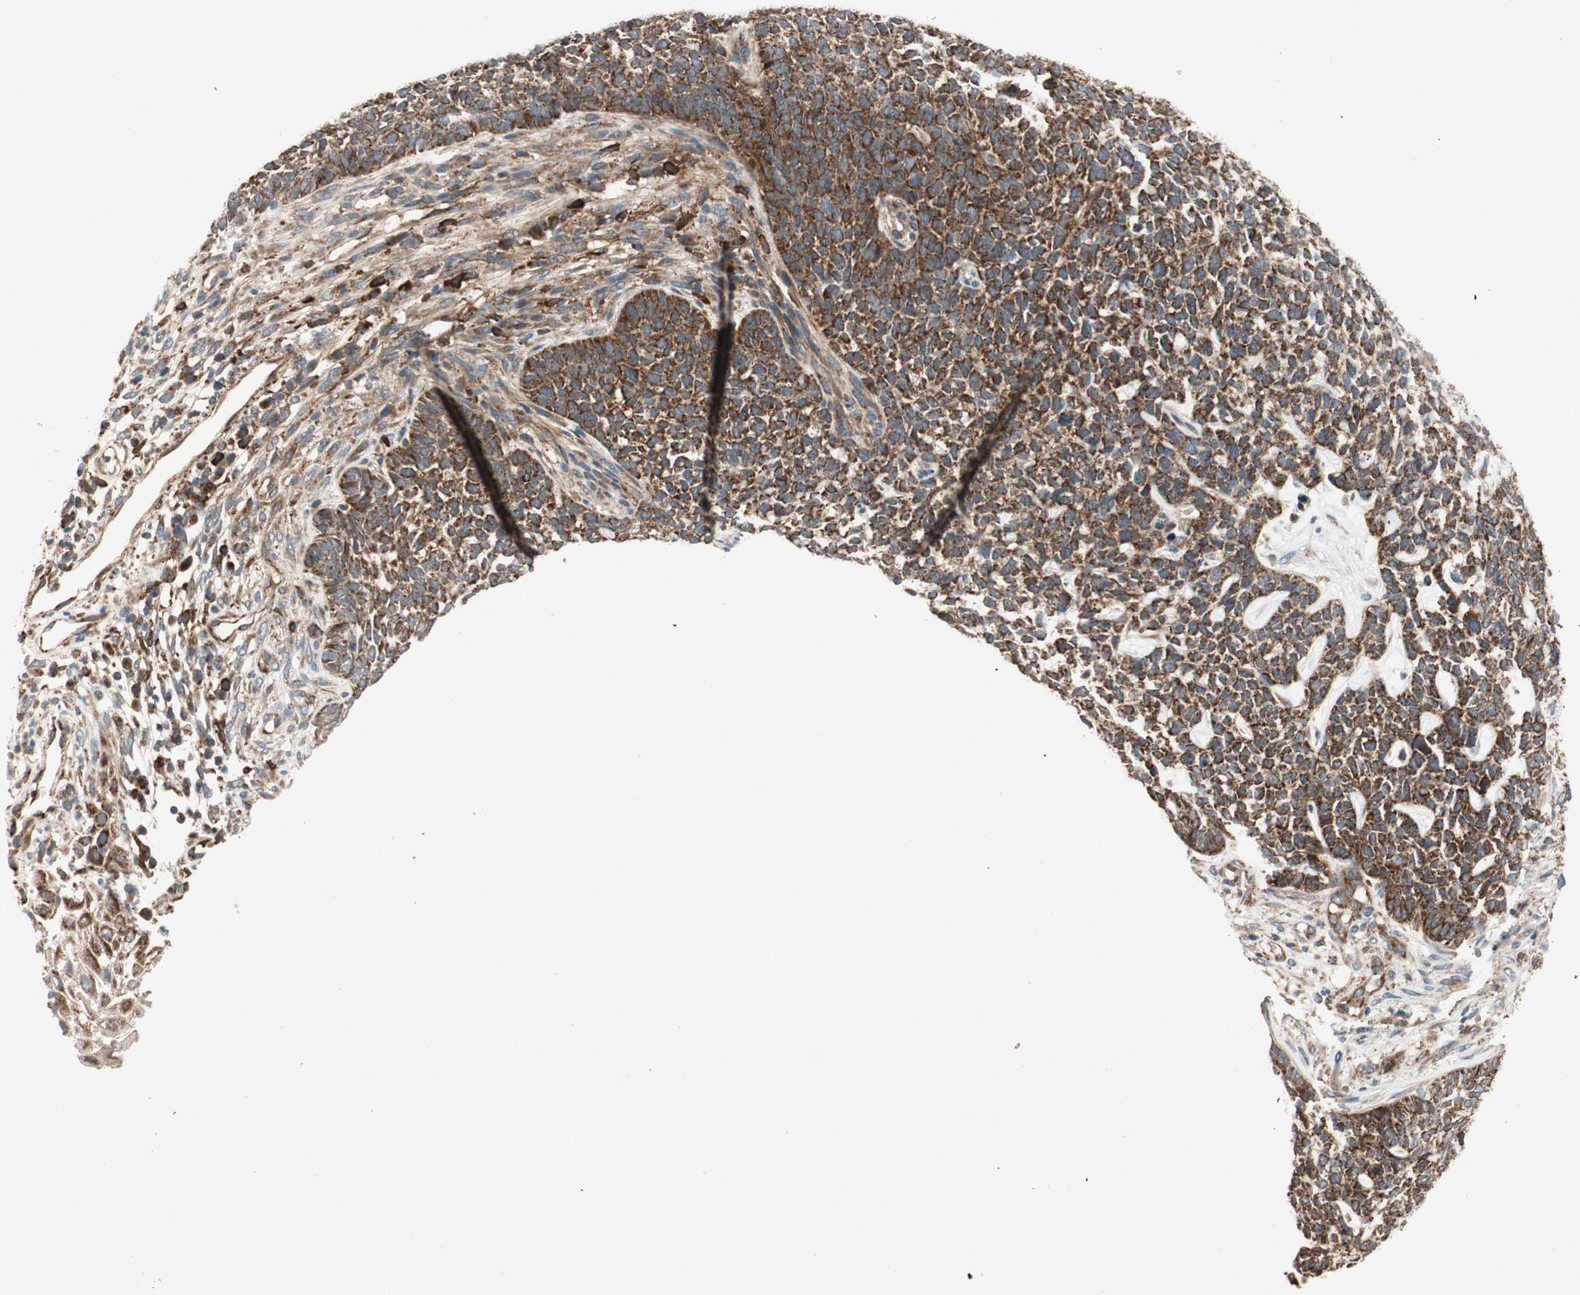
{"staining": {"intensity": "strong", "quantity": ">75%", "location": "cytoplasmic/membranous"}, "tissue": "skin cancer", "cell_type": "Tumor cells", "image_type": "cancer", "snomed": [{"axis": "morphology", "description": "Basal cell carcinoma"}, {"axis": "topography", "description": "Skin"}], "caption": "Immunohistochemical staining of human skin basal cell carcinoma demonstrates high levels of strong cytoplasmic/membranous staining in about >75% of tumor cells. The staining is performed using DAB brown chromogen to label protein expression. The nuclei are counter-stained blue using hematoxylin.", "gene": "AKAP1", "patient": {"sex": "female", "age": 84}}